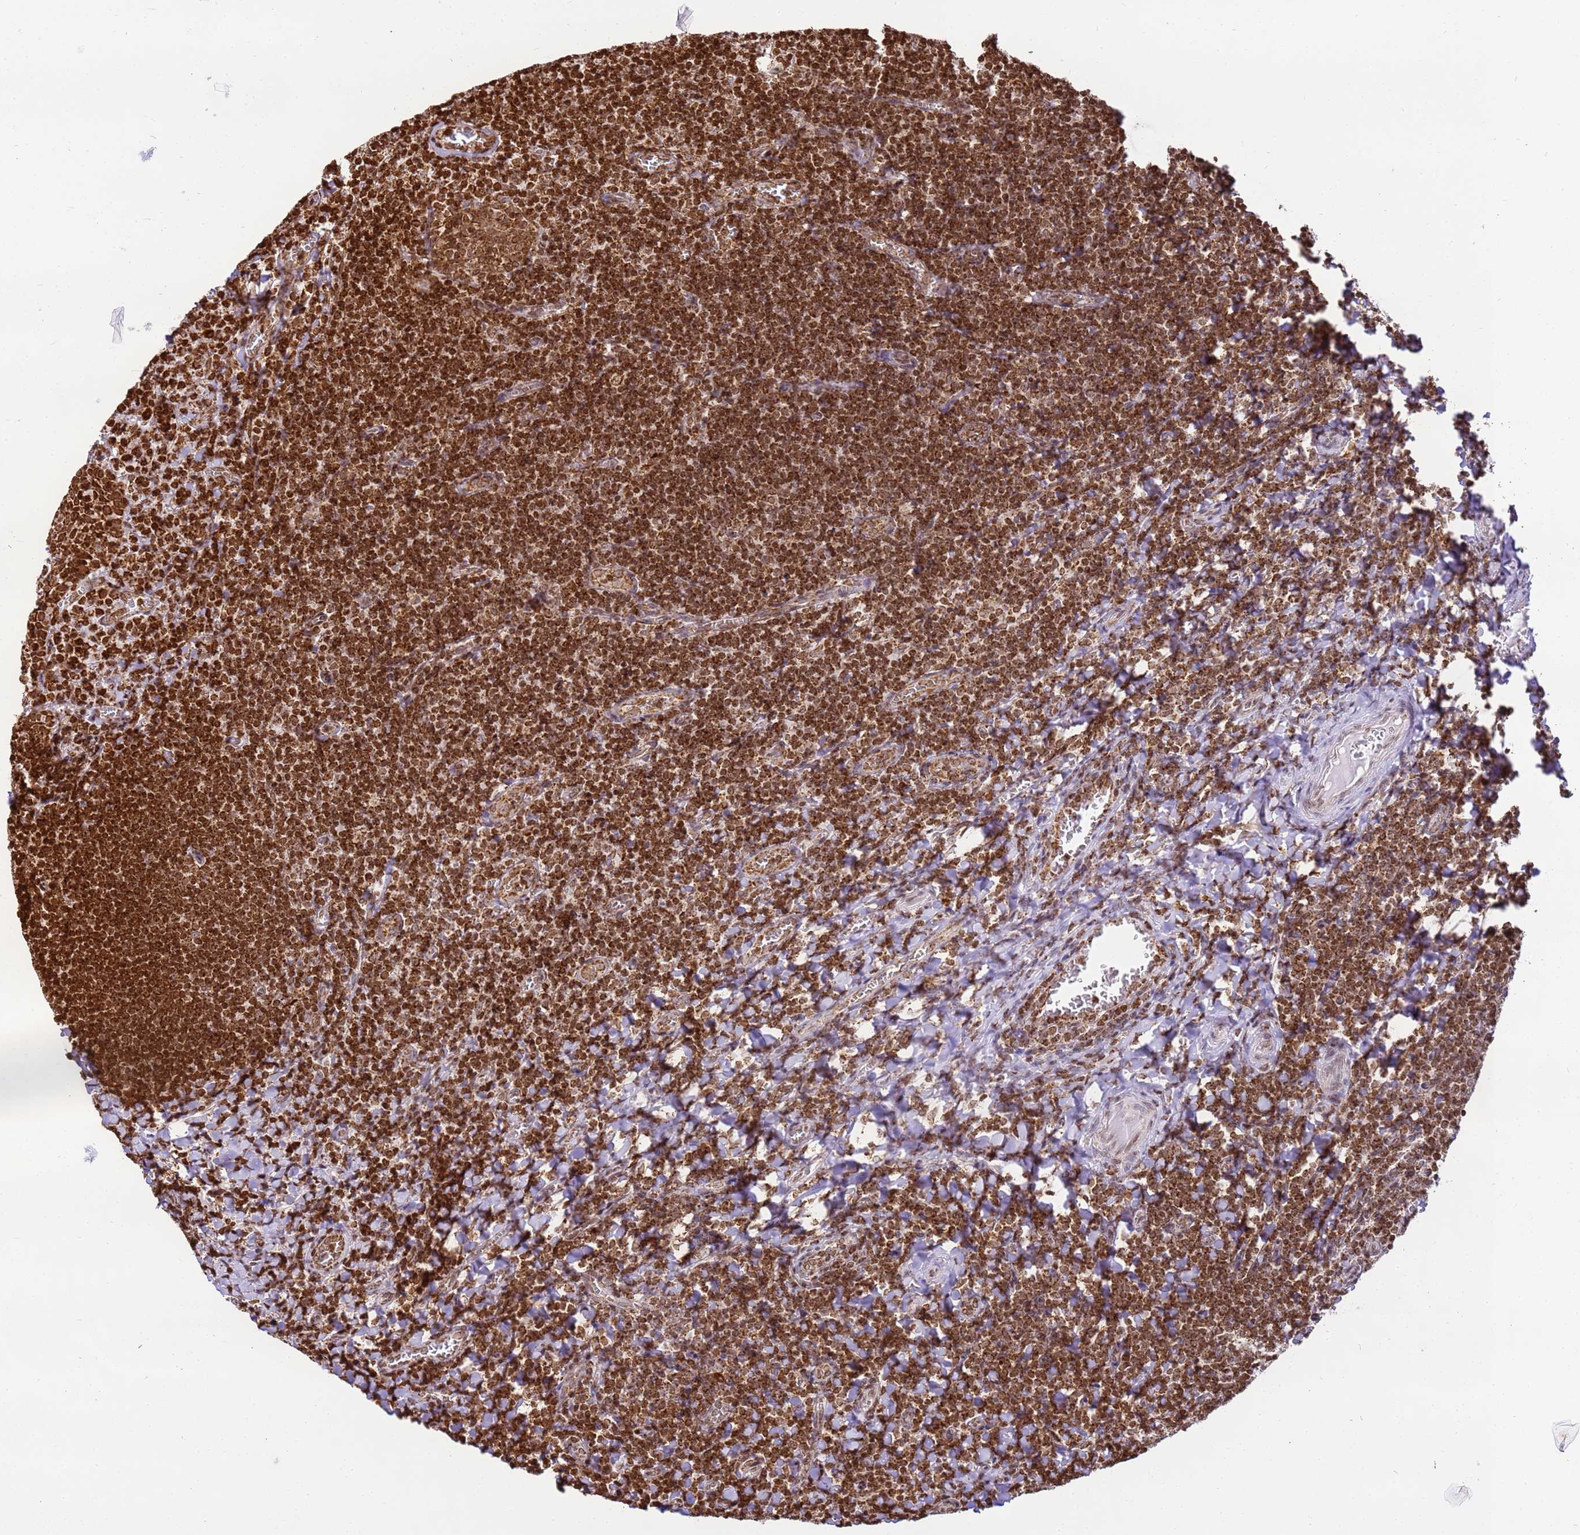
{"staining": {"intensity": "strong", "quantity": ">75%", "location": "cytoplasmic/membranous"}, "tissue": "tonsil", "cell_type": "Germinal center cells", "image_type": "normal", "snomed": [{"axis": "morphology", "description": "Normal tissue, NOS"}, {"axis": "topography", "description": "Tonsil"}], "caption": "Protein staining of benign tonsil displays strong cytoplasmic/membranous expression in approximately >75% of germinal center cells. (Brightfield microscopy of DAB IHC at high magnification).", "gene": "HSPE1", "patient": {"sex": "male", "age": 27}}